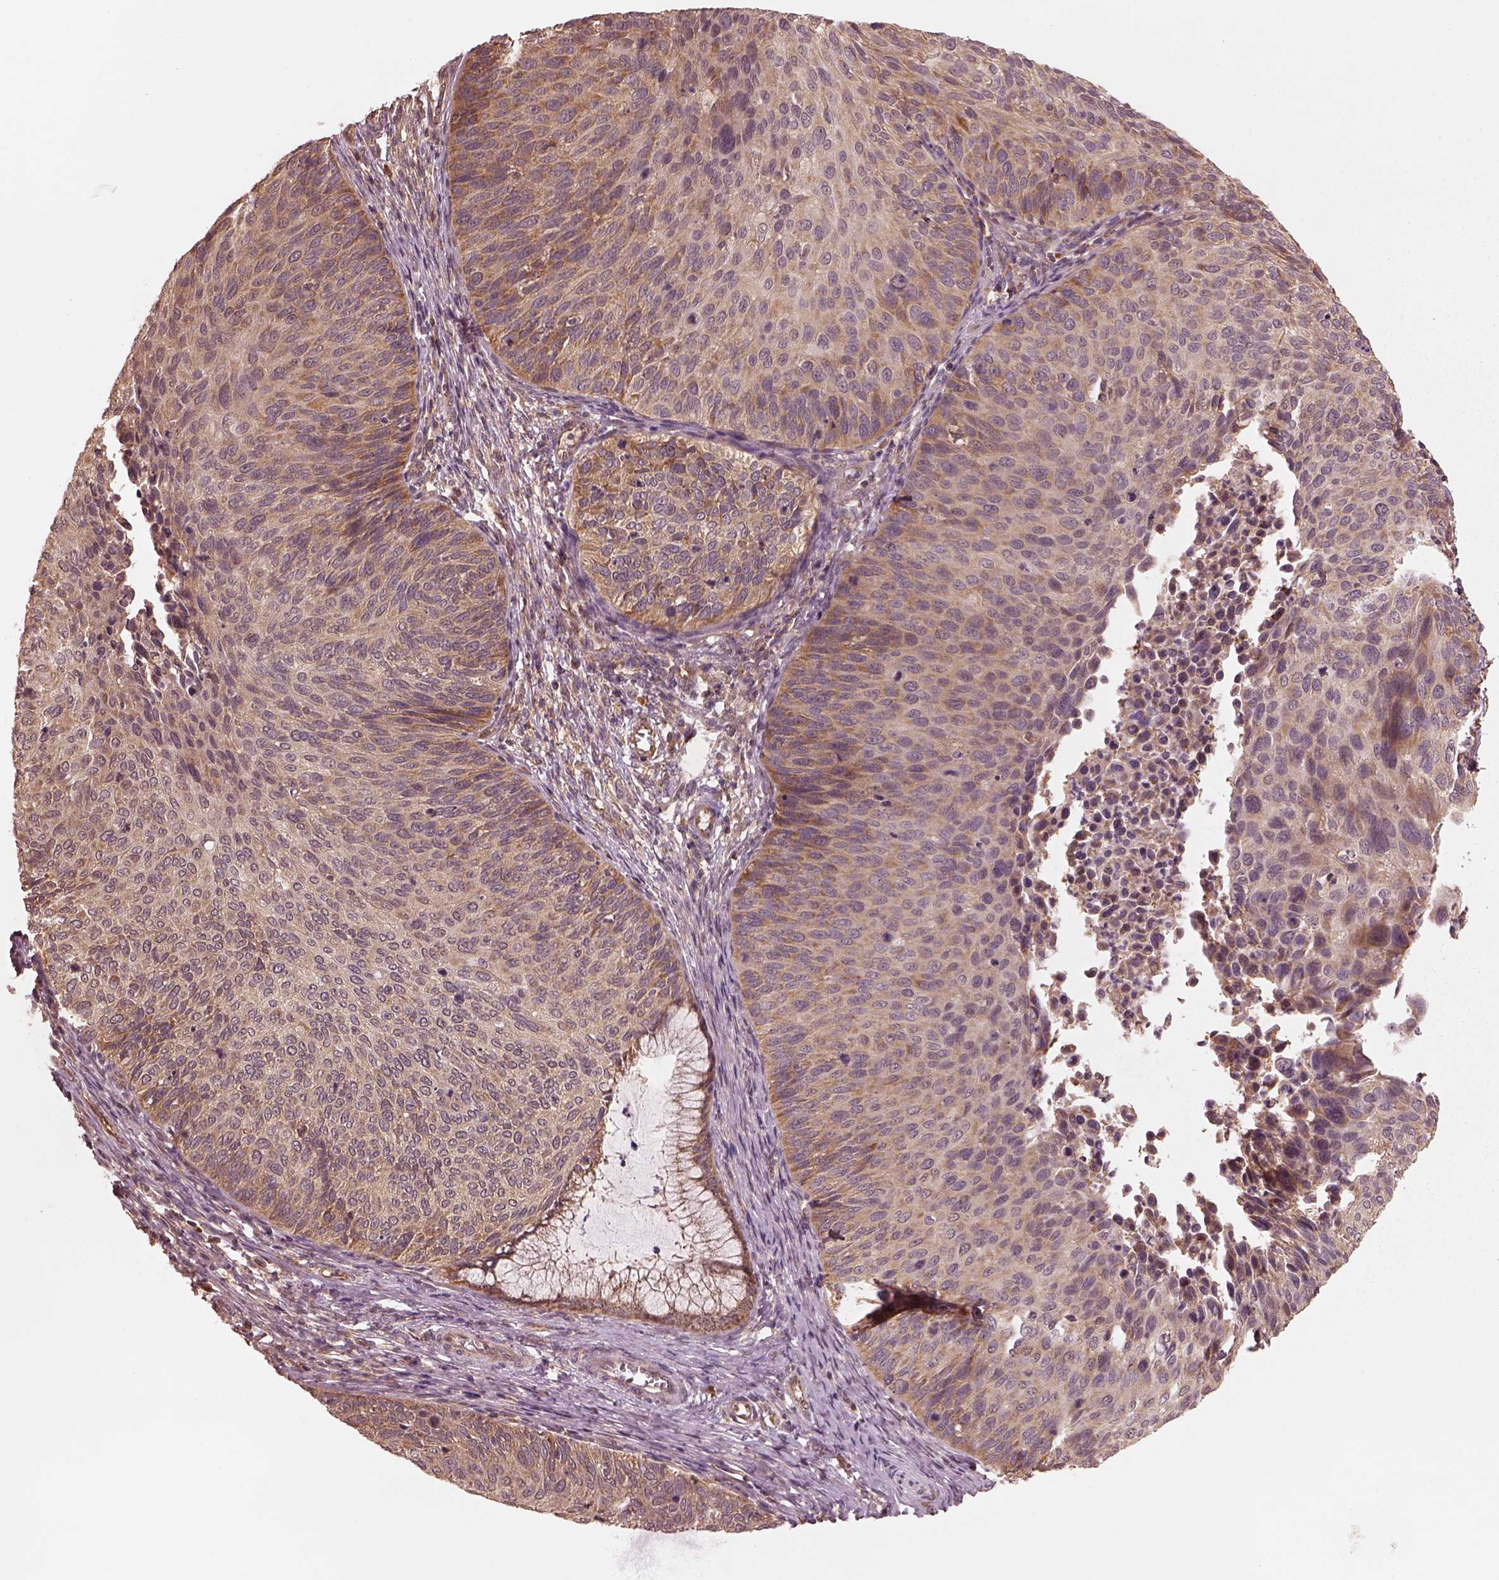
{"staining": {"intensity": "moderate", "quantity": "25%-75%", "location": "cytoplasmic/membranous"}, "tissue": "cervical cancer", "cell_type": "Tumor cells", "image_type": "cancer", "snomed": [{"axis": "morphology", "description": "Squamous cell carcinoma, NOS"}, {"axis": "topography", "description": "Cervix"}], "caption": "Cervical squamous cell carcinoma stained with a protein marker demonstrates moderate staining in tumor cells.", "gene": "RPS5", "patient": {"sex": "female", "age": 36}}